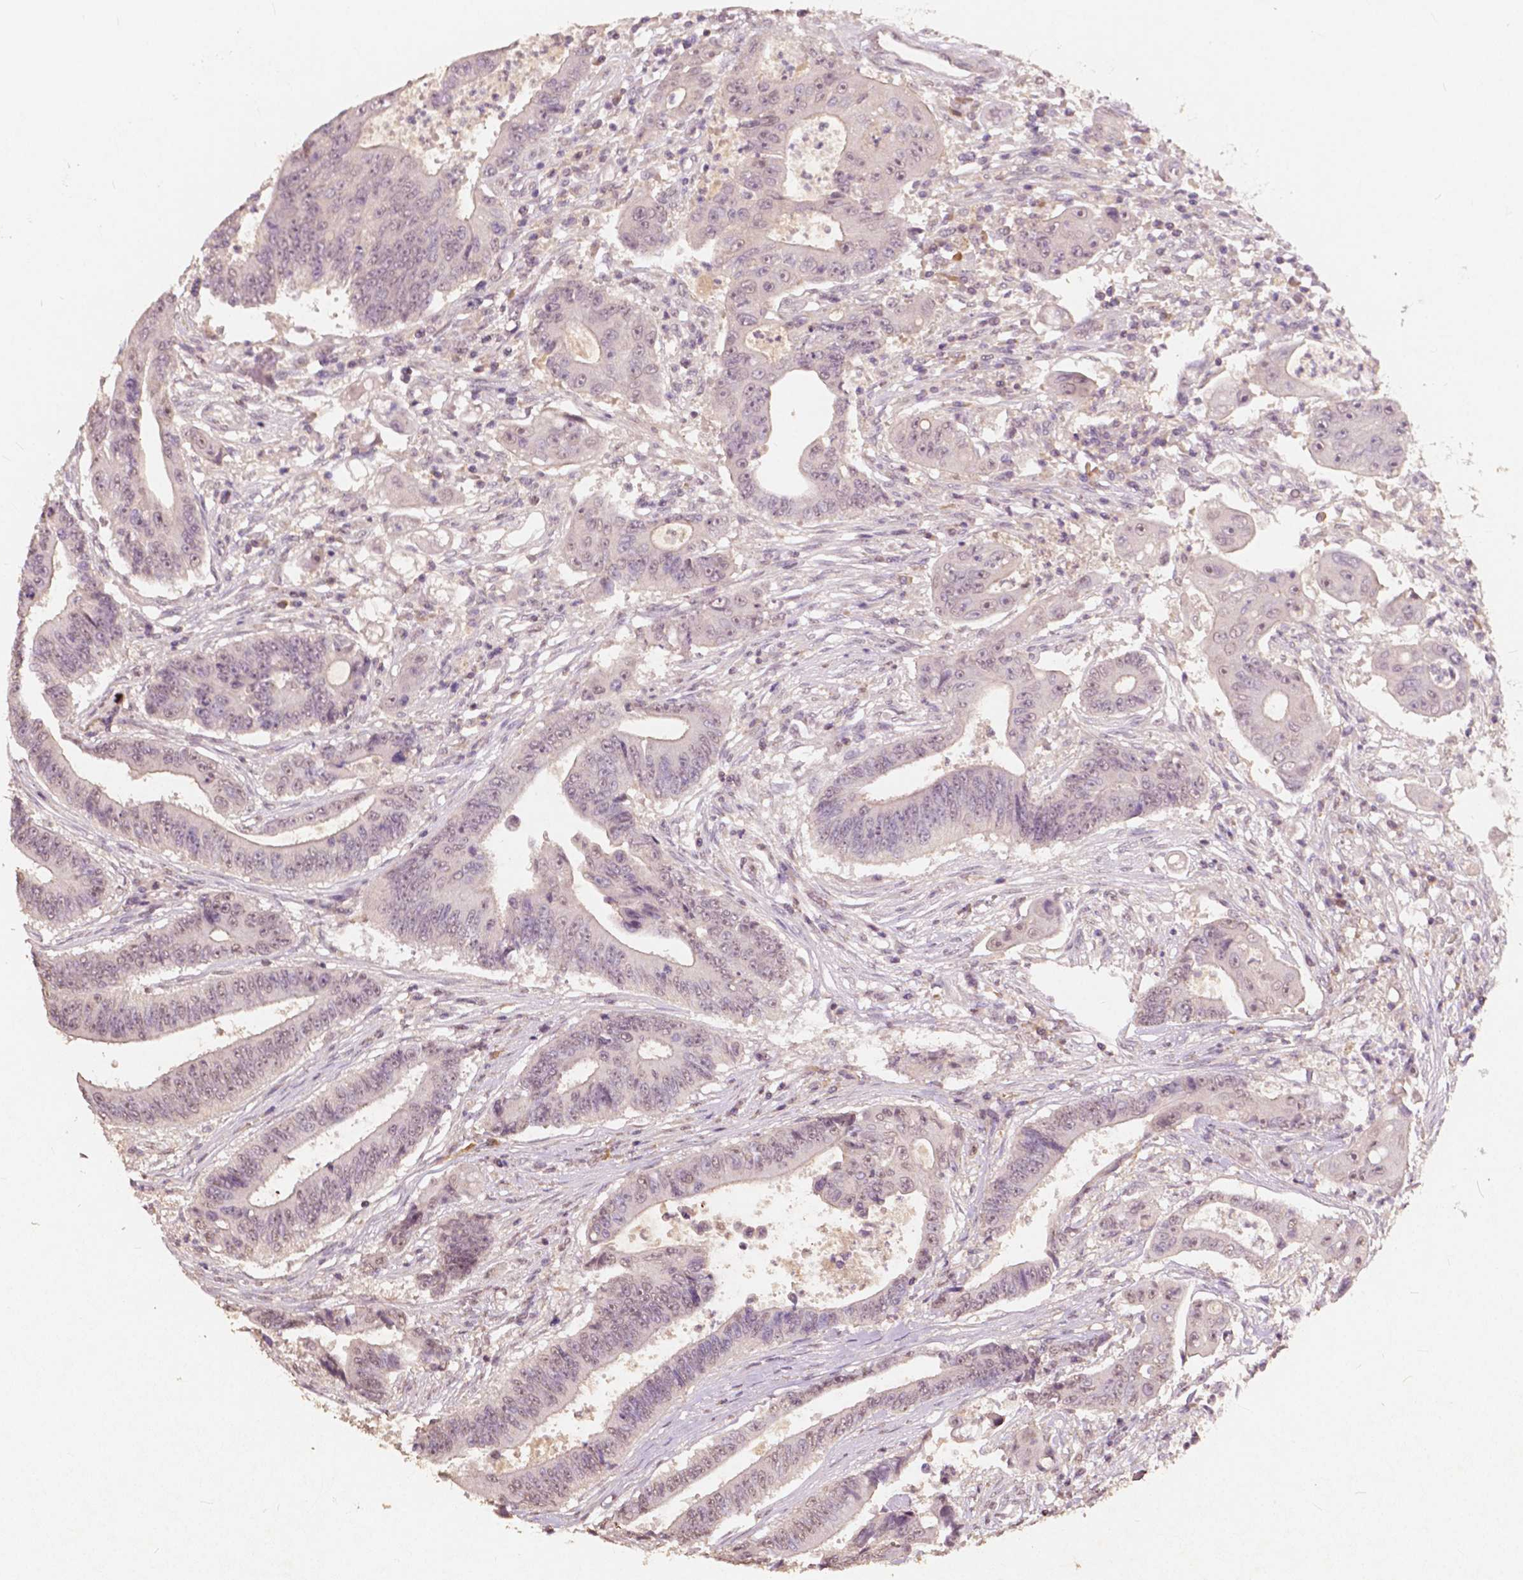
{"staining": {"intensity": "weak", "quantity": "25%-75%", "location": "nuclear"}, "tissue": "colorectal cancer", "cell_type": "Tumor cells", "image_type": "cancer", "snomed": [{"axis": "morphology", "description": "Adenocarcinoma, NOS"}, {"axis": "topography", "description": "Rectum"}], "caption": "High-magnification brightfield microscopy of colorectal cancer (adenocarcinoma) stained with DAB (3,3'-diaminobenzidine) (brown) and counterstained with hematoxylin (blue). tumor cells exhibit weak nuclear staining is present in about25%-75% of cells. The protein of interest is shown in brown color, while the nuclei are stained blue.", "gene": "SOX15", "patient": {"sex": "male", "age": 54}}